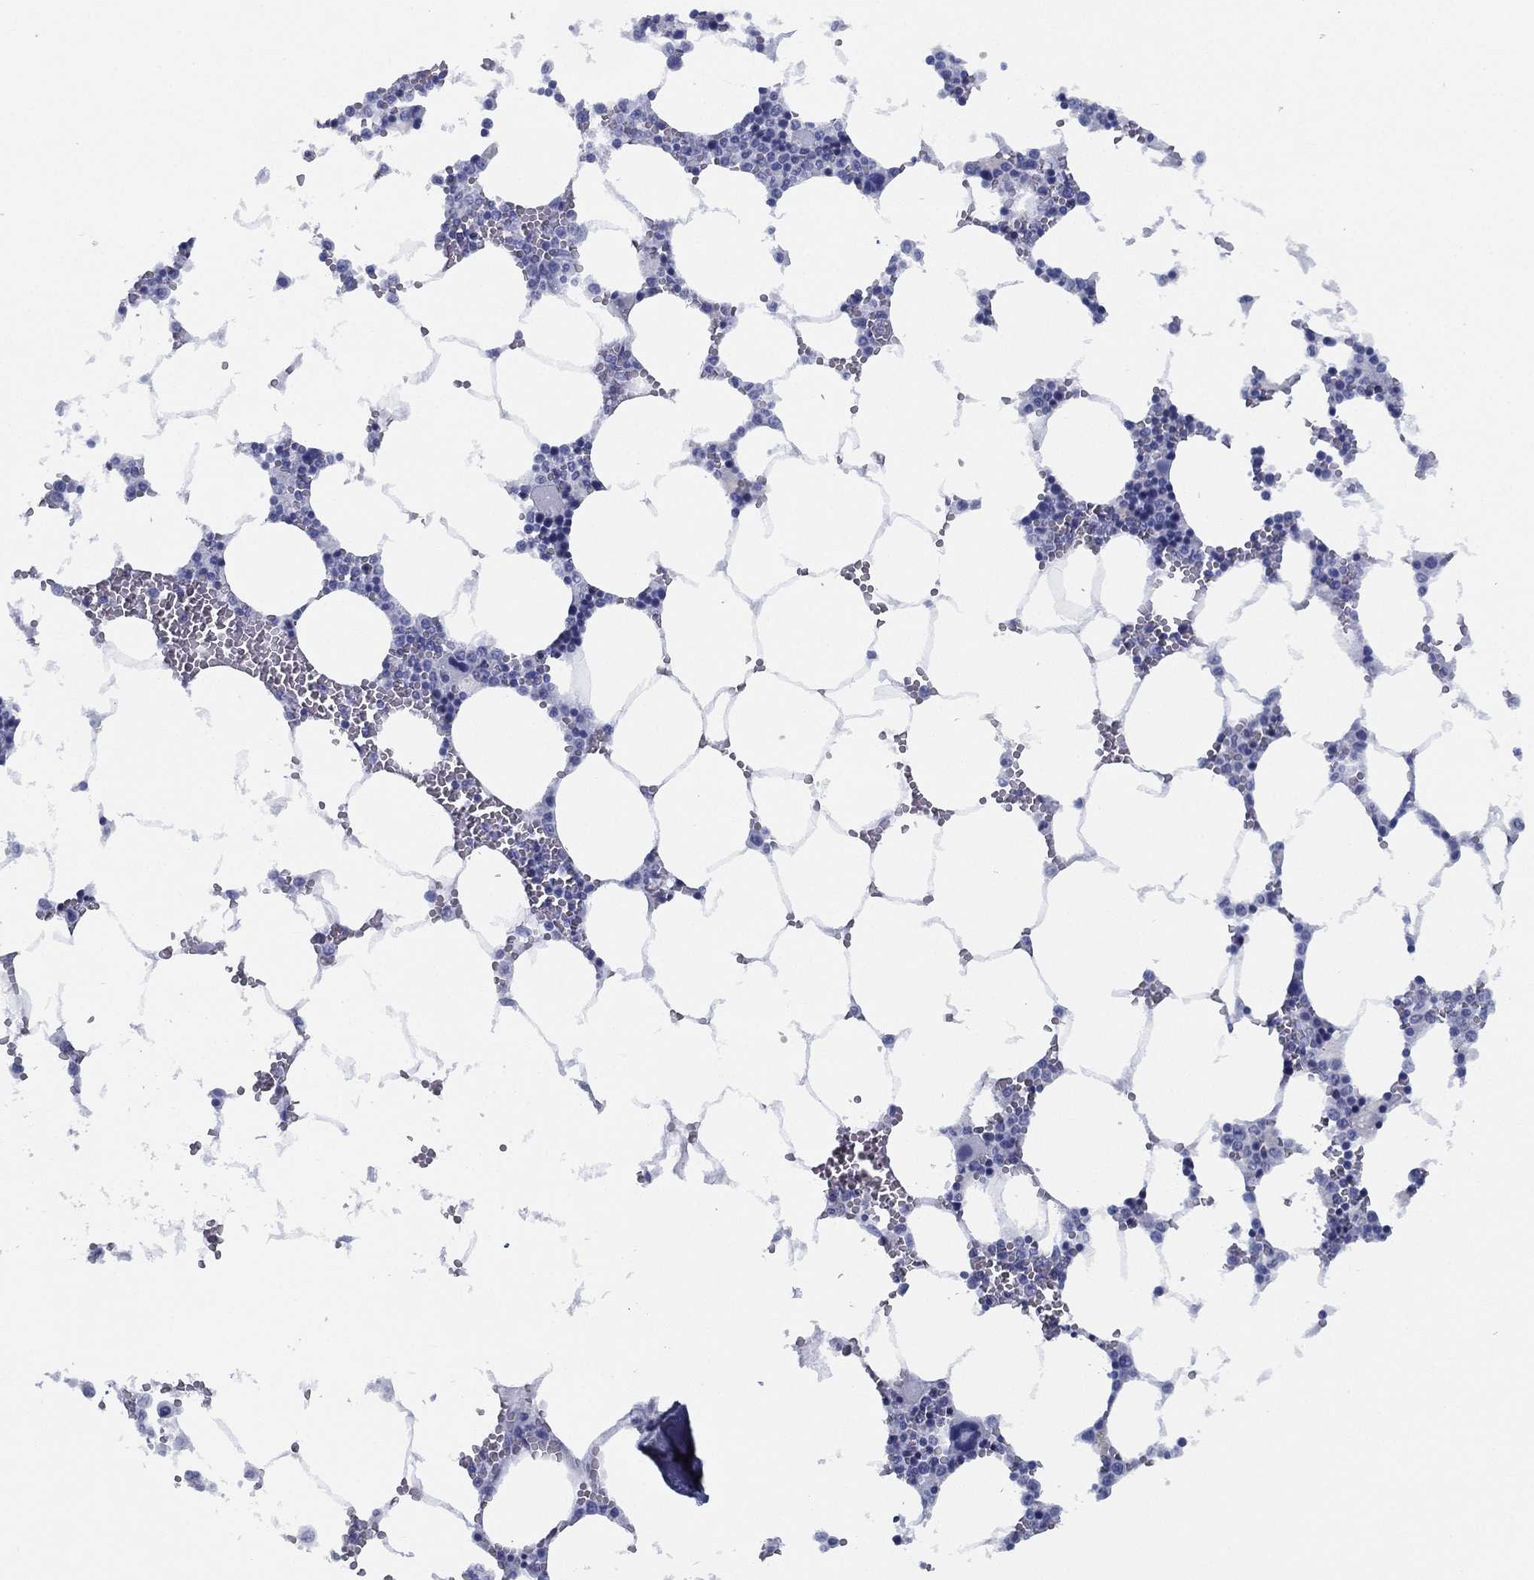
{"staining": {"intensity": "negative", "quantity": "none", "location": "none"}, "tissue": "bone marrow", "cell_type": "Hematopoietic cells", "image_type": "normal", "snomed": [{"axis": "morphology", "description": "Normal tissue, NOS"}, {"axis": "topography", "description": "Bone marrow"}], "caption": "This is an immunohistochemistry (IHC) histopathology image of normal human bone marrow. There is no staining in hematopoietic cells.", "gene": "TMEM252", "patient": {"sex": "female", "age": 64}}